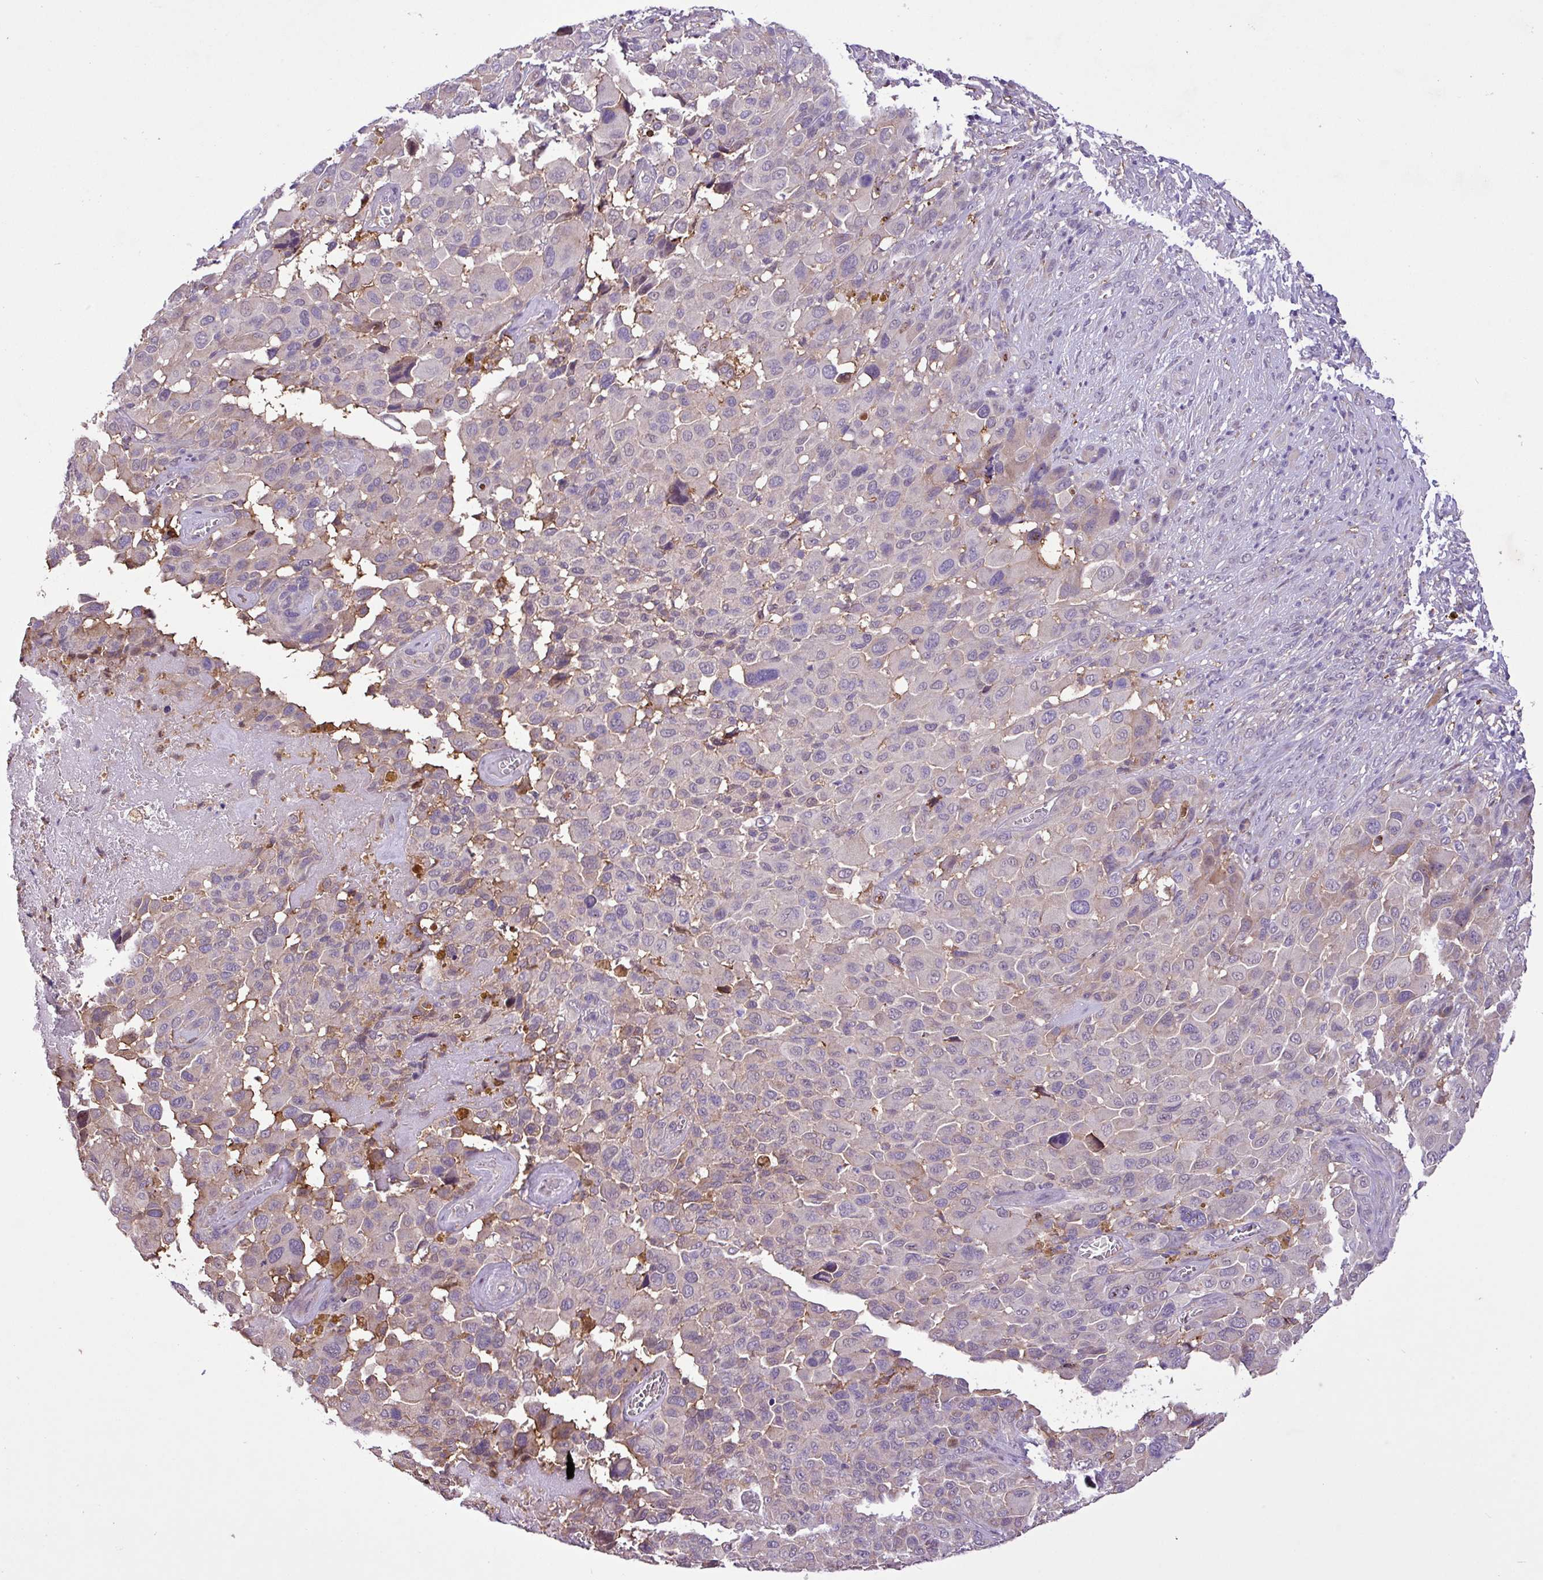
{"staining": {"intensity": "negative", "quantity": "none", "location": "none"}, "tissue": "melanoma", "cell_type": "Tumor cells", "image_type": "cancer", "snomed": [{"axis": "morphology", "description": "Malignant melanoma, NOS"}, {"axis": "topography", "description": "Skin of trunk"}], "caption": "IHC histopathology image of melanoma stained for a protein (brown), which shows no positivity in tumor cells.", "gene": "RPP25L", "patient": {"sex": "male", "age": 71}}